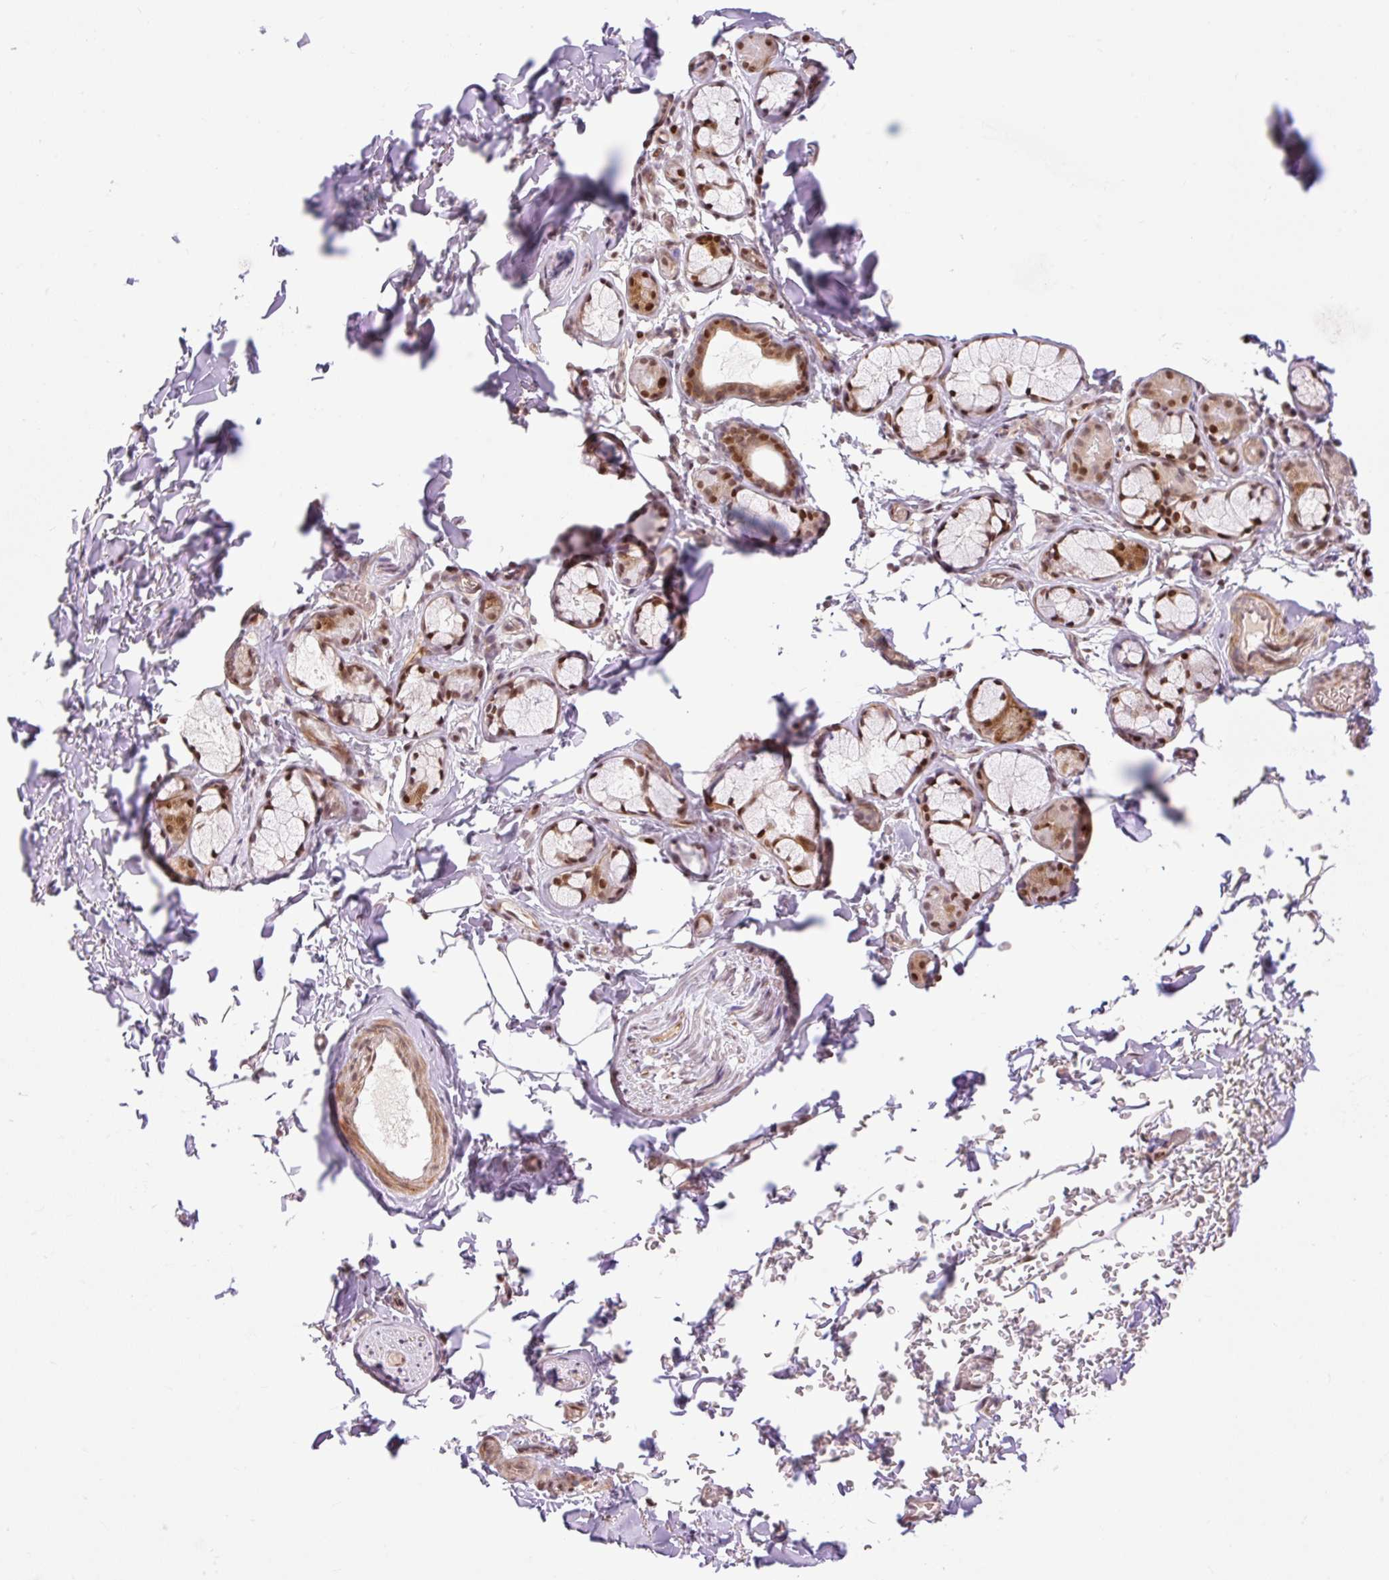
{"staining": {"intensity": "negative", "quantity": "none", "location": "none"}, "tissue": "soft tissue", "cell_type": "Fibroblasts", "image_type": "normal", "snomed": [{"axis": "morphology", "description": "Normal tissue, NOS"}, {"axis": "topography", "description": "Cartilage tissue"}, {"axis": "topography", "description": "Bronchus"}, {"axis": "topography", "description": "Peripheral nerve tissue"}], "caption": "IHC of unremarkable human soft tissue displays no expression in fibroblasts. The staining is performed using DAB brown chromogen with nuclei counter-stained in using hematoxylin.", "gene": "RIPPLY3", "patient": {"sex": "male", "age": 67}}